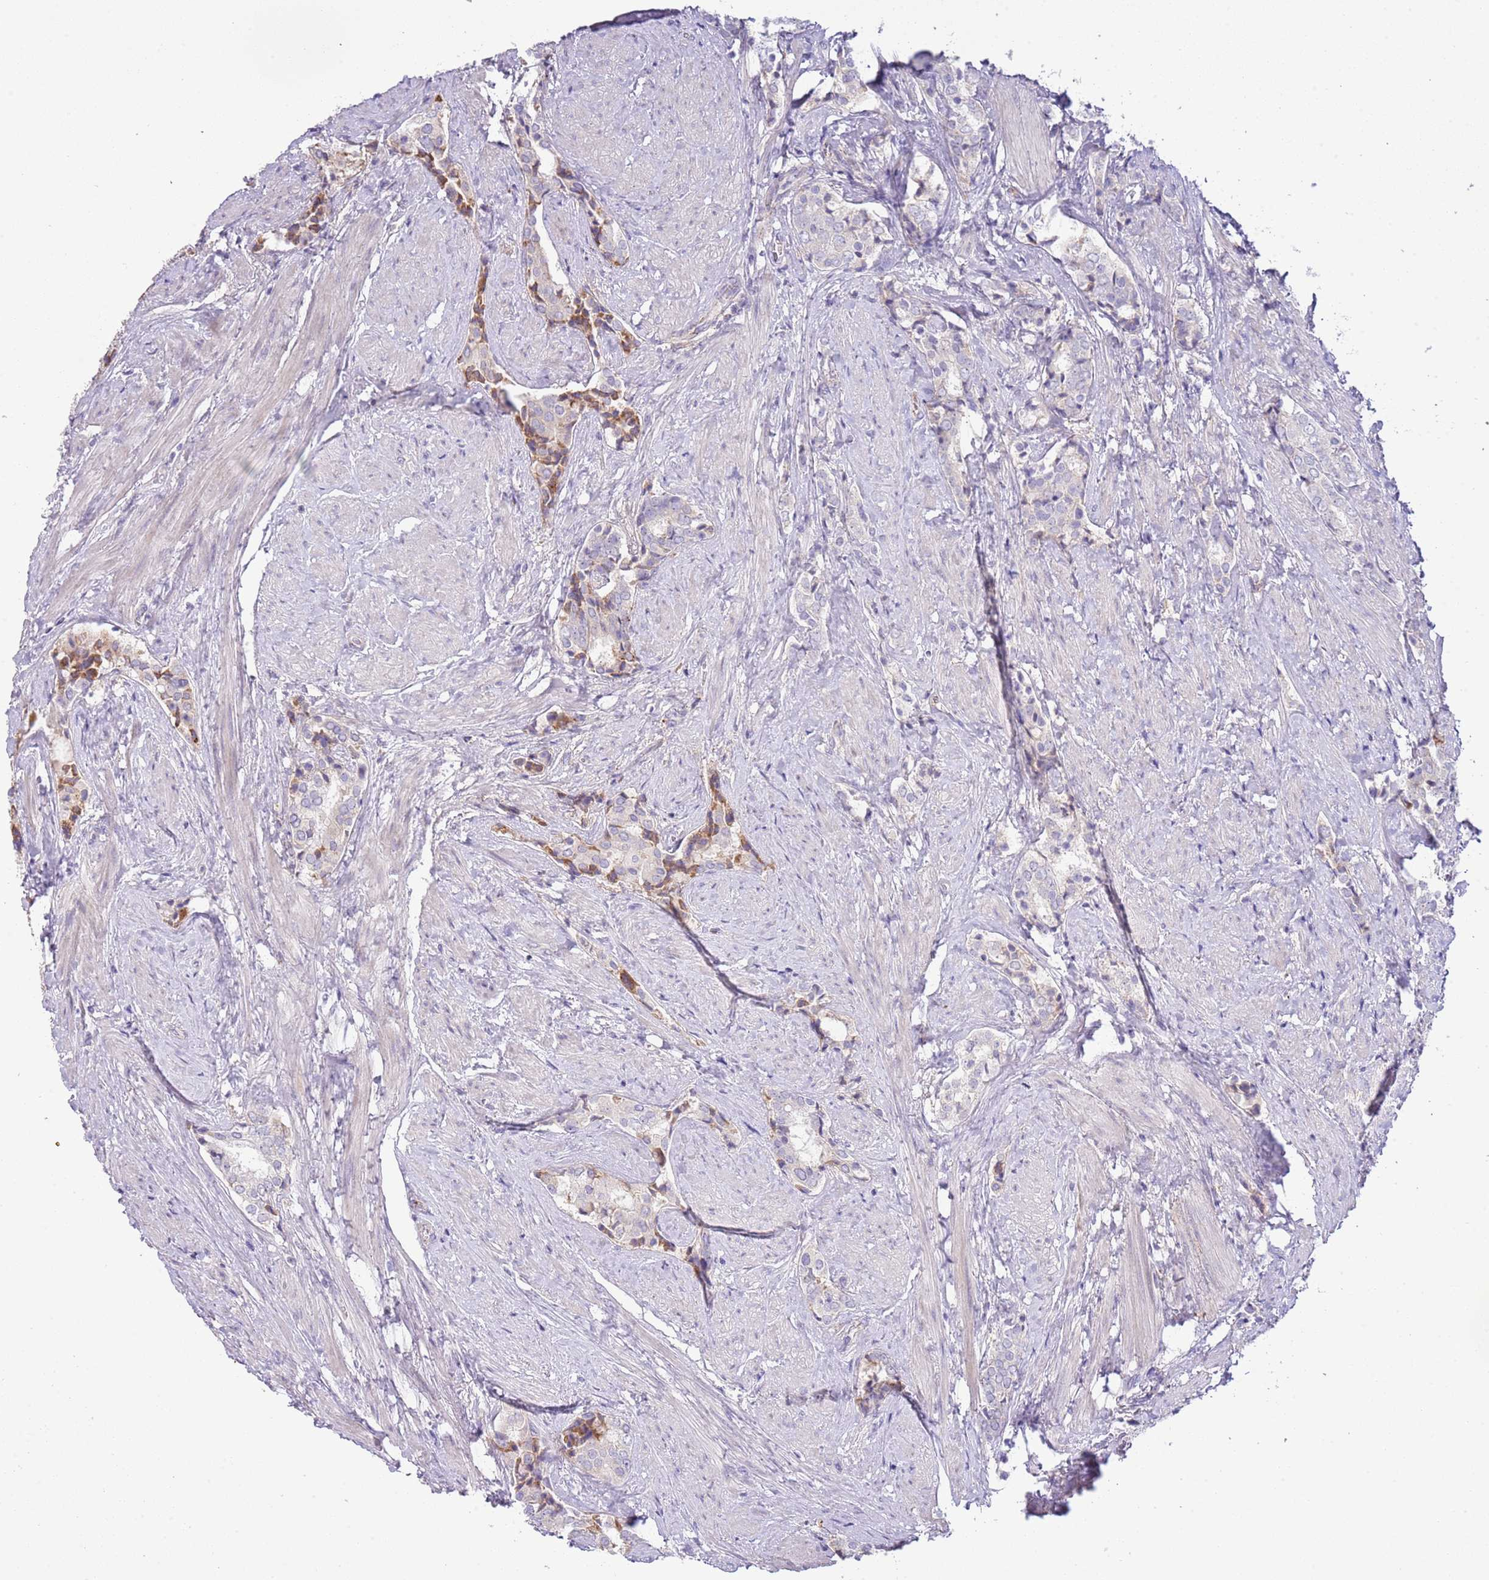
{"staining": {"intensity": "moderate", "quantity": "<25%", "location": "cytoplasmic/membranous"}, "tissue": "prostate cancer", "cell_type": "Tumor cells", "image_type": "cancer", "snomed": [{"axis": "morphology", "description": "Adenocarcinoma, High grade"}, {"axis": "topography", "description": "Prostate"}], "caption": "Protein expression analysis of high-grade adenocarcinoma (prostate) exhibits moderate cytoplasmic/membranous expression in approximately <25% of tumor cells.", "gene": "ABHD17A", "patient": {"sex": "male", "age": 71}}